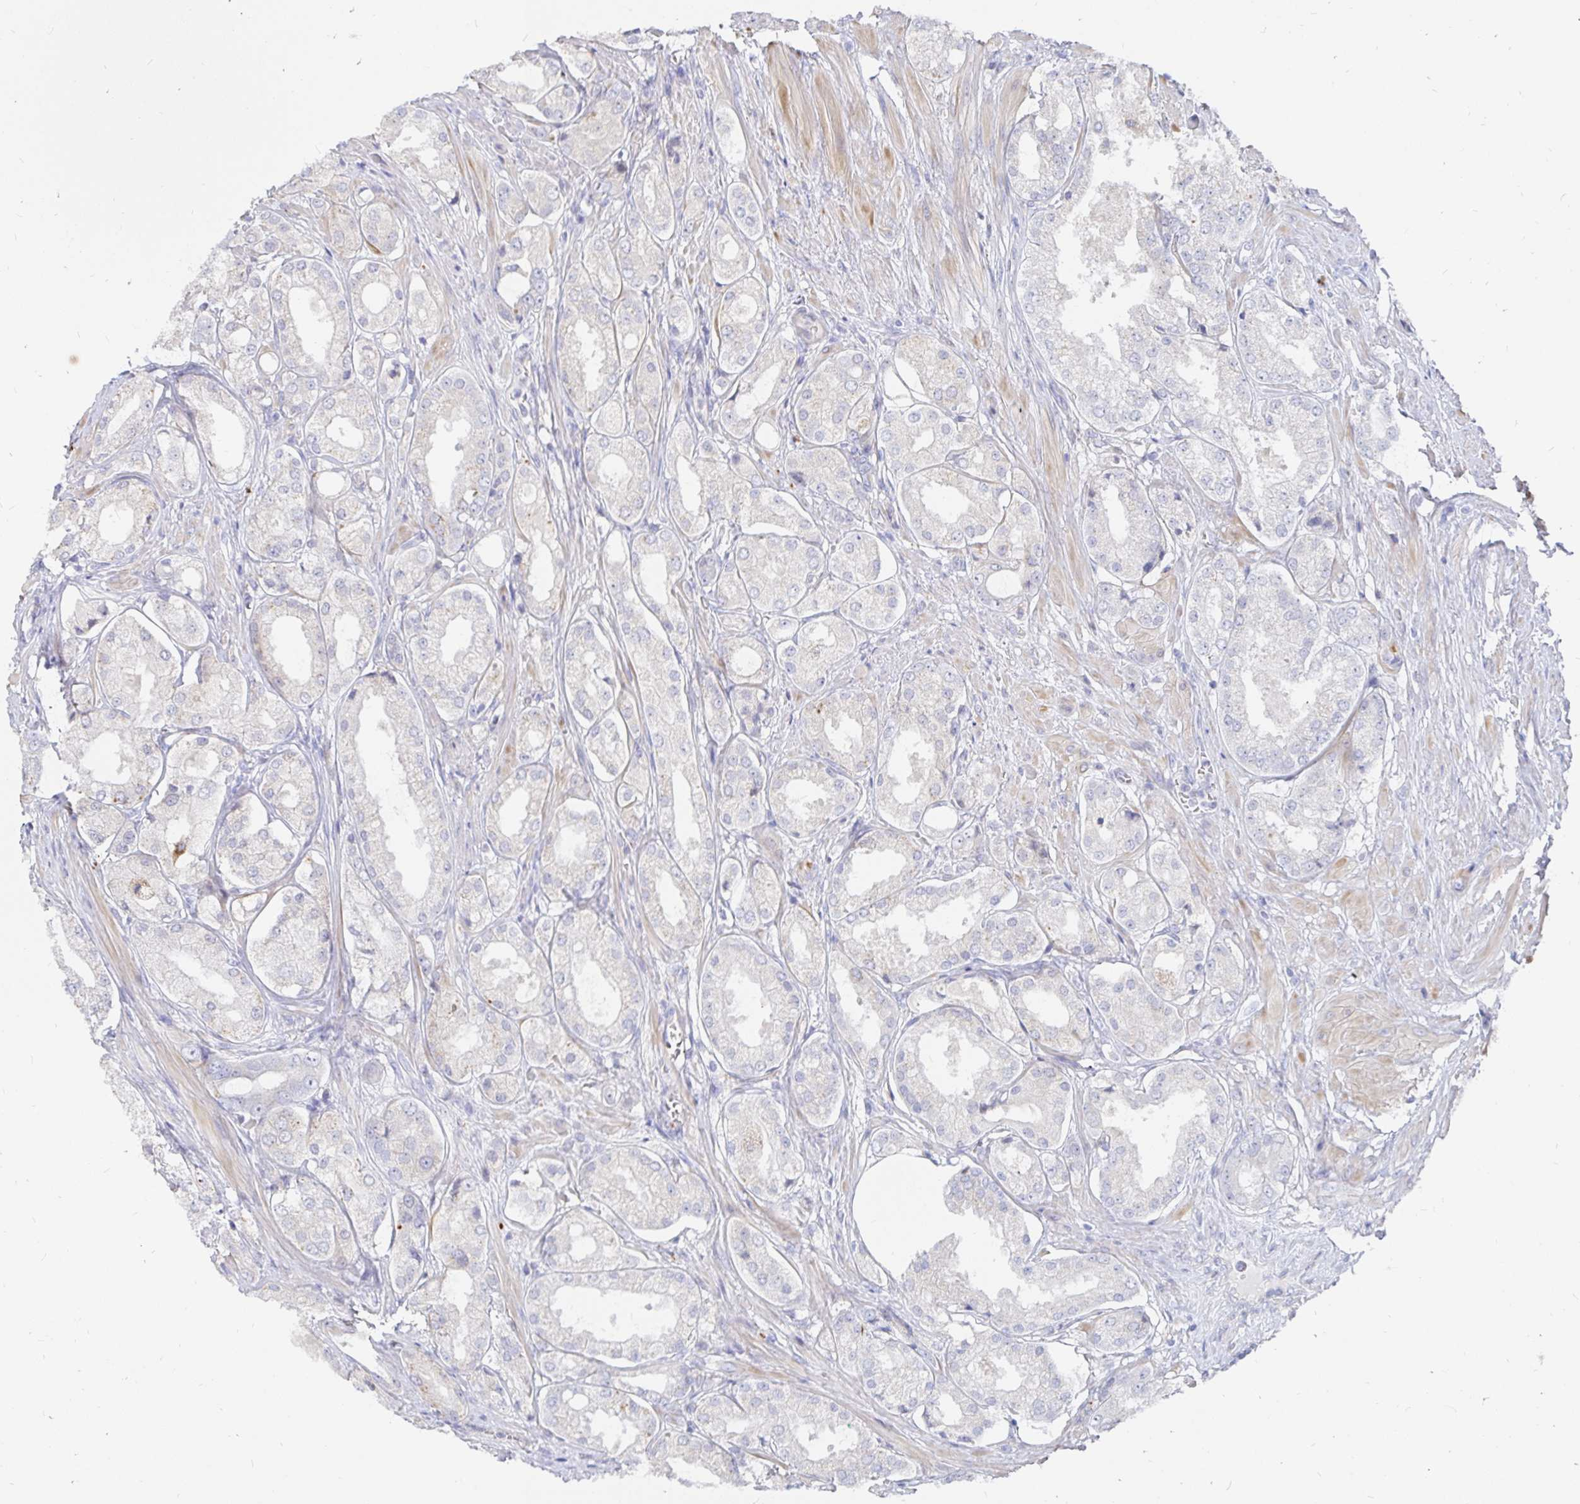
{"staining": {"intensity": "negative", "quantity": "none", "location": "none"}, "tissue": "prostate cancer", "cell_type": "Tumor cells", "image_type": "cancer", "snomed": [{"axis": "morphology", "description": "Adenocarcinoma, Low grade"}, {"axis": "topography", "description": "Prostate"}], "caption": "The histopathology image demonstrates no staining of tumor cells in prostate cancer (low-grade adenocarcinoma).", "gene": "KCTD19", "patient": {"sex": "male", "age": 68}}